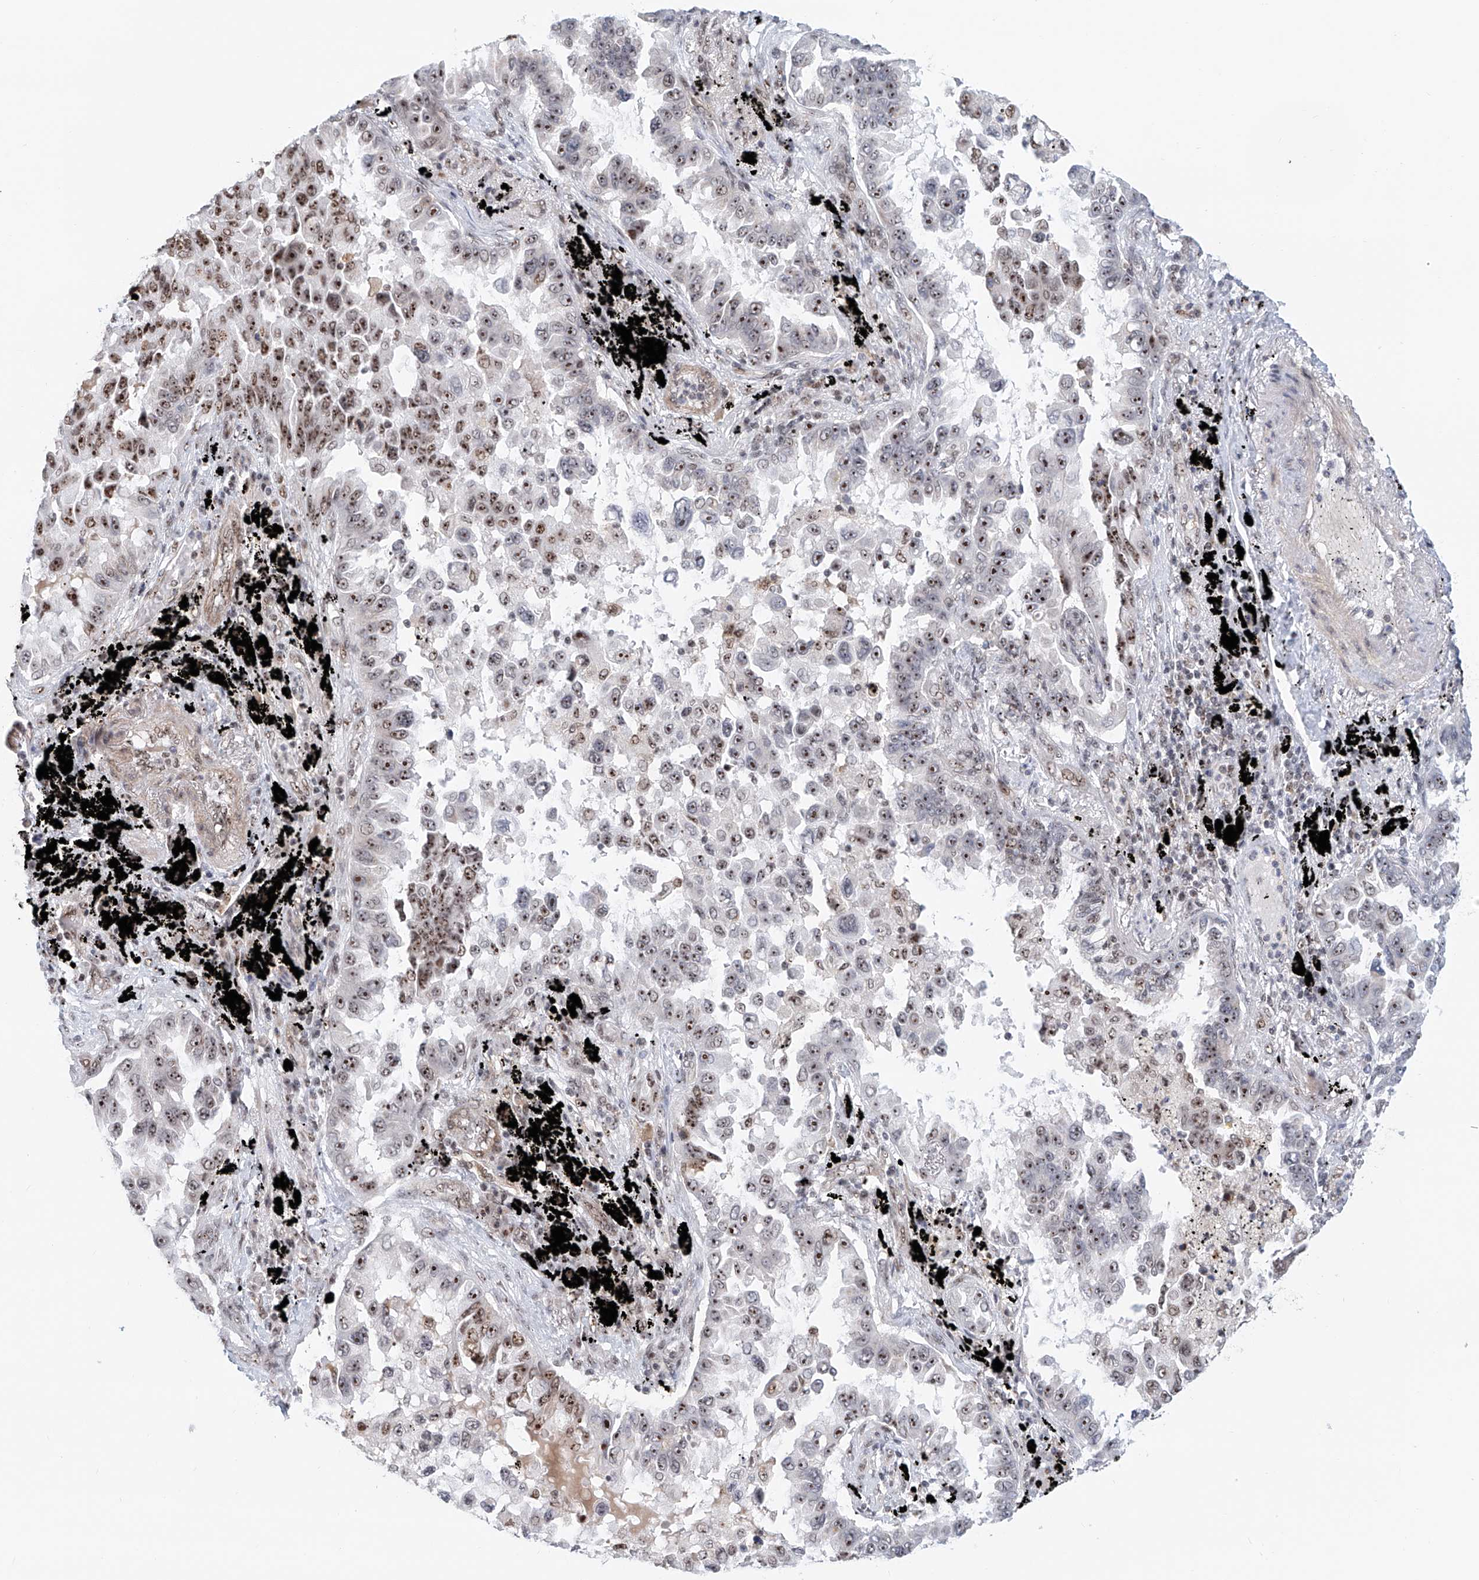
{"staining": {"intensity": "strong", "quantity": ">75%", "location": "nuclear"}, "tissue": "lung cancer", "cell_type": "Tumor cells", "image_type": "cancer", "snomed": [{"axis": "morphology", "description": "Adenocarcinoma, NOS"}, {"axis": "topography", "description": "Lung"}], "caption": "Immunohistochemistry of human lung adenocarcinoma exhibits high levels of strong nuclear positivity in approximately >75% of tumor cells.", "gene": "PRUNE2", "patient": {"sex": "female", "age": 67}}